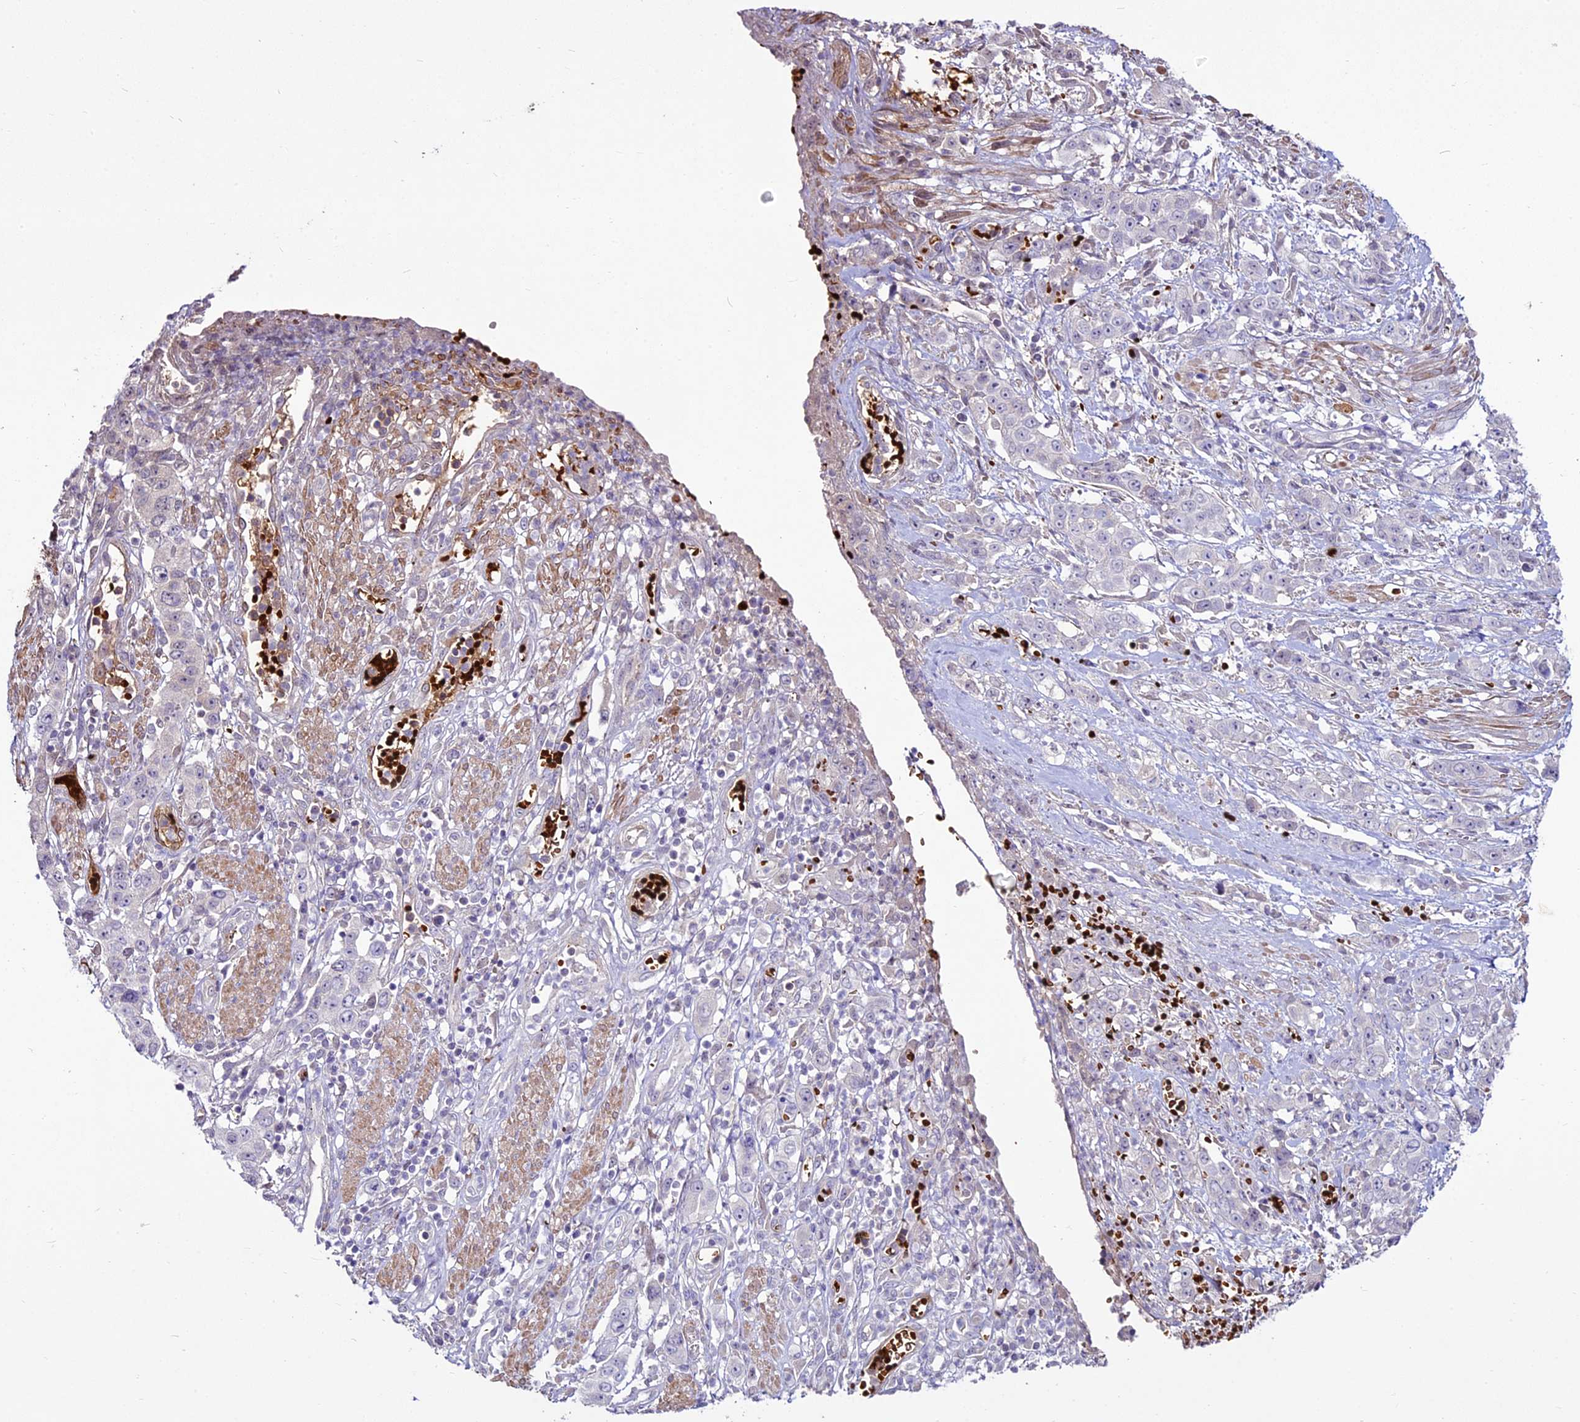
{"staining": {"intensity": "negative", "quantity": "none", "location": "none"}, "tissue": "stomach cancer", "cell_type": "Tumor cells", "image_type": "cancer", "snomed": [{"axis": "morphology", "description": "Adenocarcinoma, NOS"}, {"axis": "topography", "description": "Stomach, upper"}], "caption": "Image shows no significant protein expression in tumor cells of adenocarcinoma (stomach).", "gene": "SUSD3", "patient": {"sex": "male", "age": 62}}